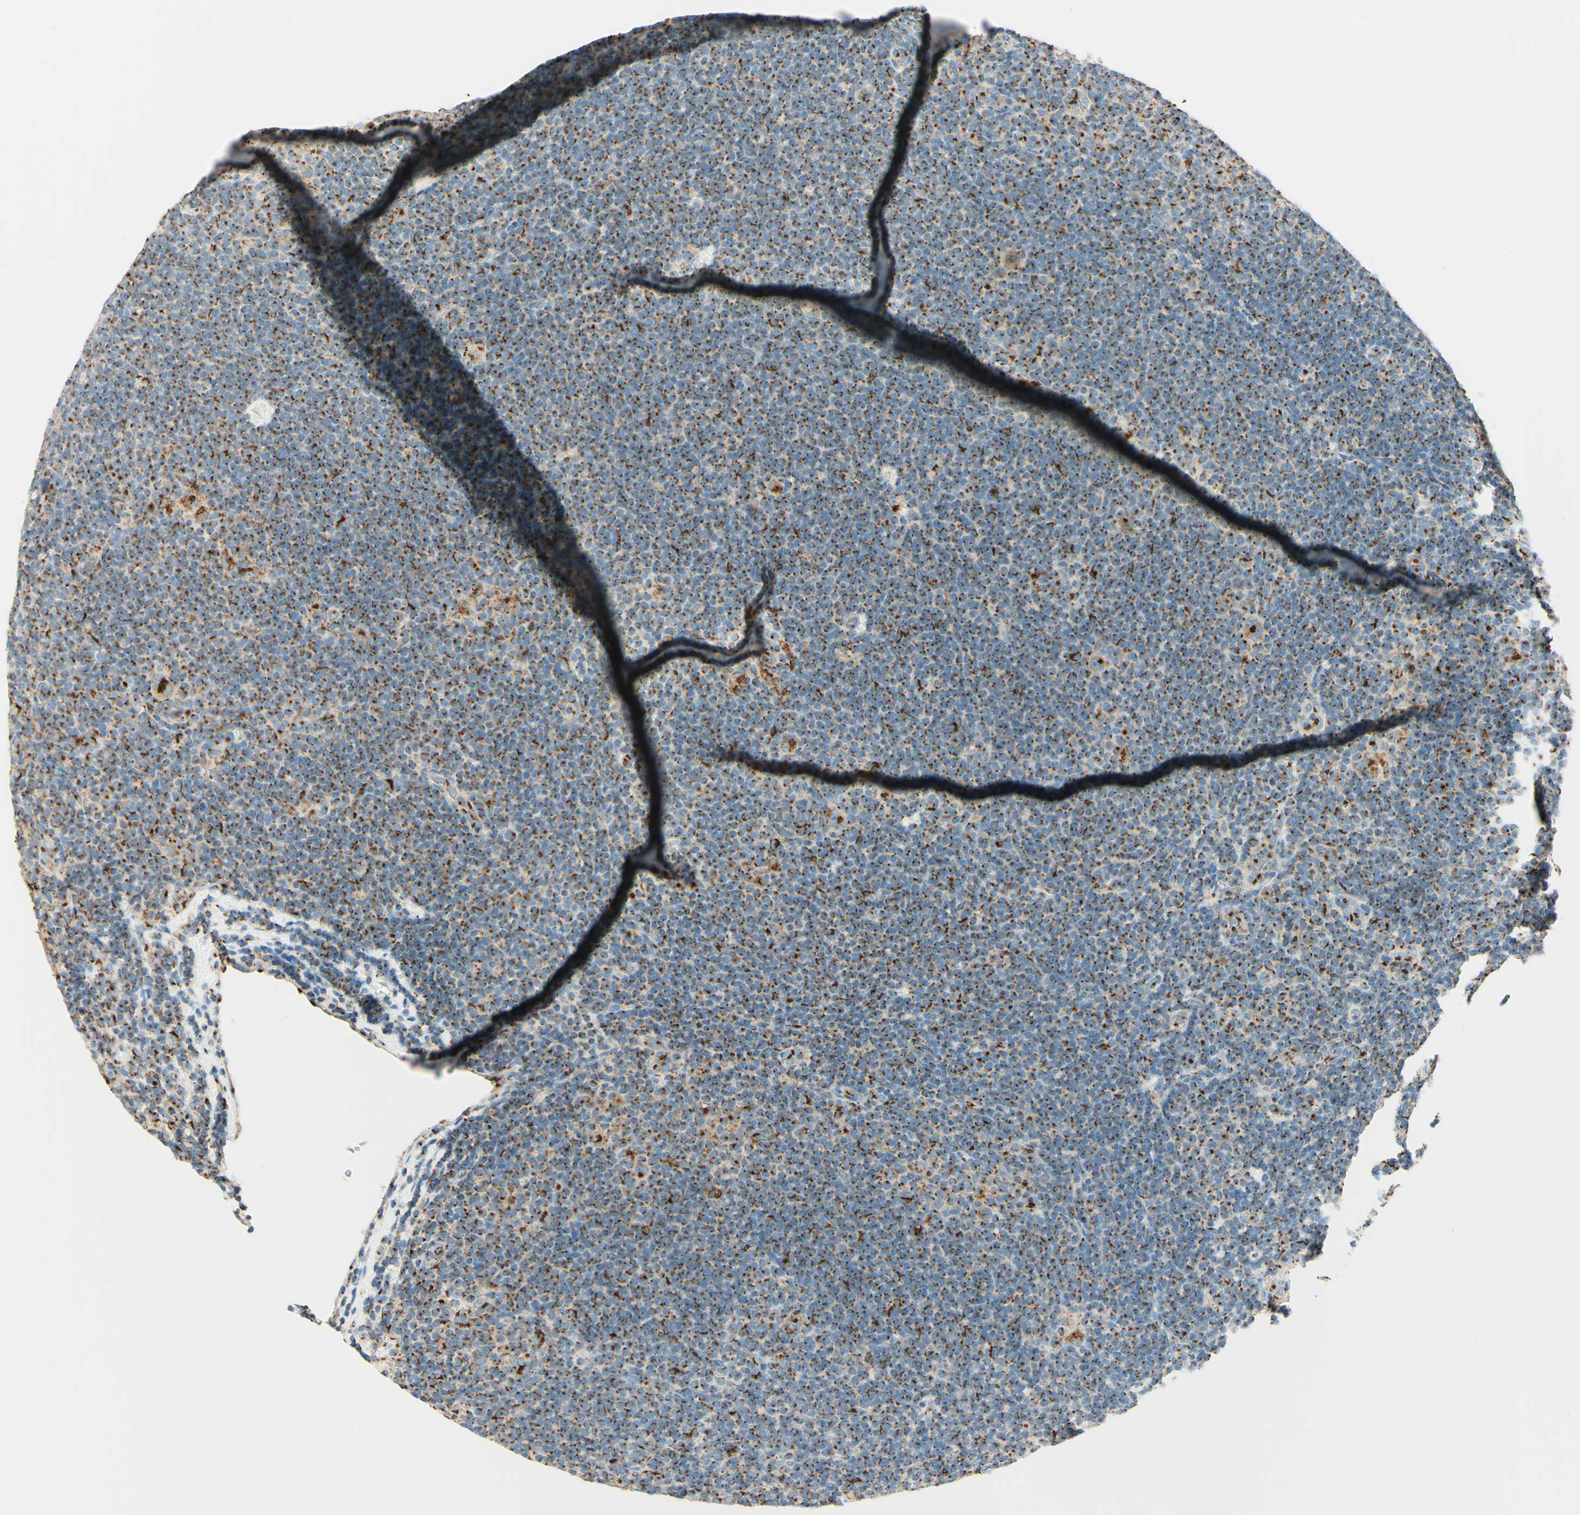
{"staining": {"intensity": "strong", "quantity": ">75%", "location": "cytoplasmic/membranous"}, "tissue": "lymphoma", "cell_type": "Tumor cells", "image_type": "cancer", "snomed": [{"axis": "morphology", "description": "Hodgkin's disease, NOS"}, {"axis": "topography", "description": "Lymph node"}], "caption": "The micrograph reveals a brown stain indicating the presence of a protein in the cytoplasmic/membranous of tumor cells in Hodgkin's disease.", "gene": "GOLGB1", "patient": {"sex": "female", "age": 57}}